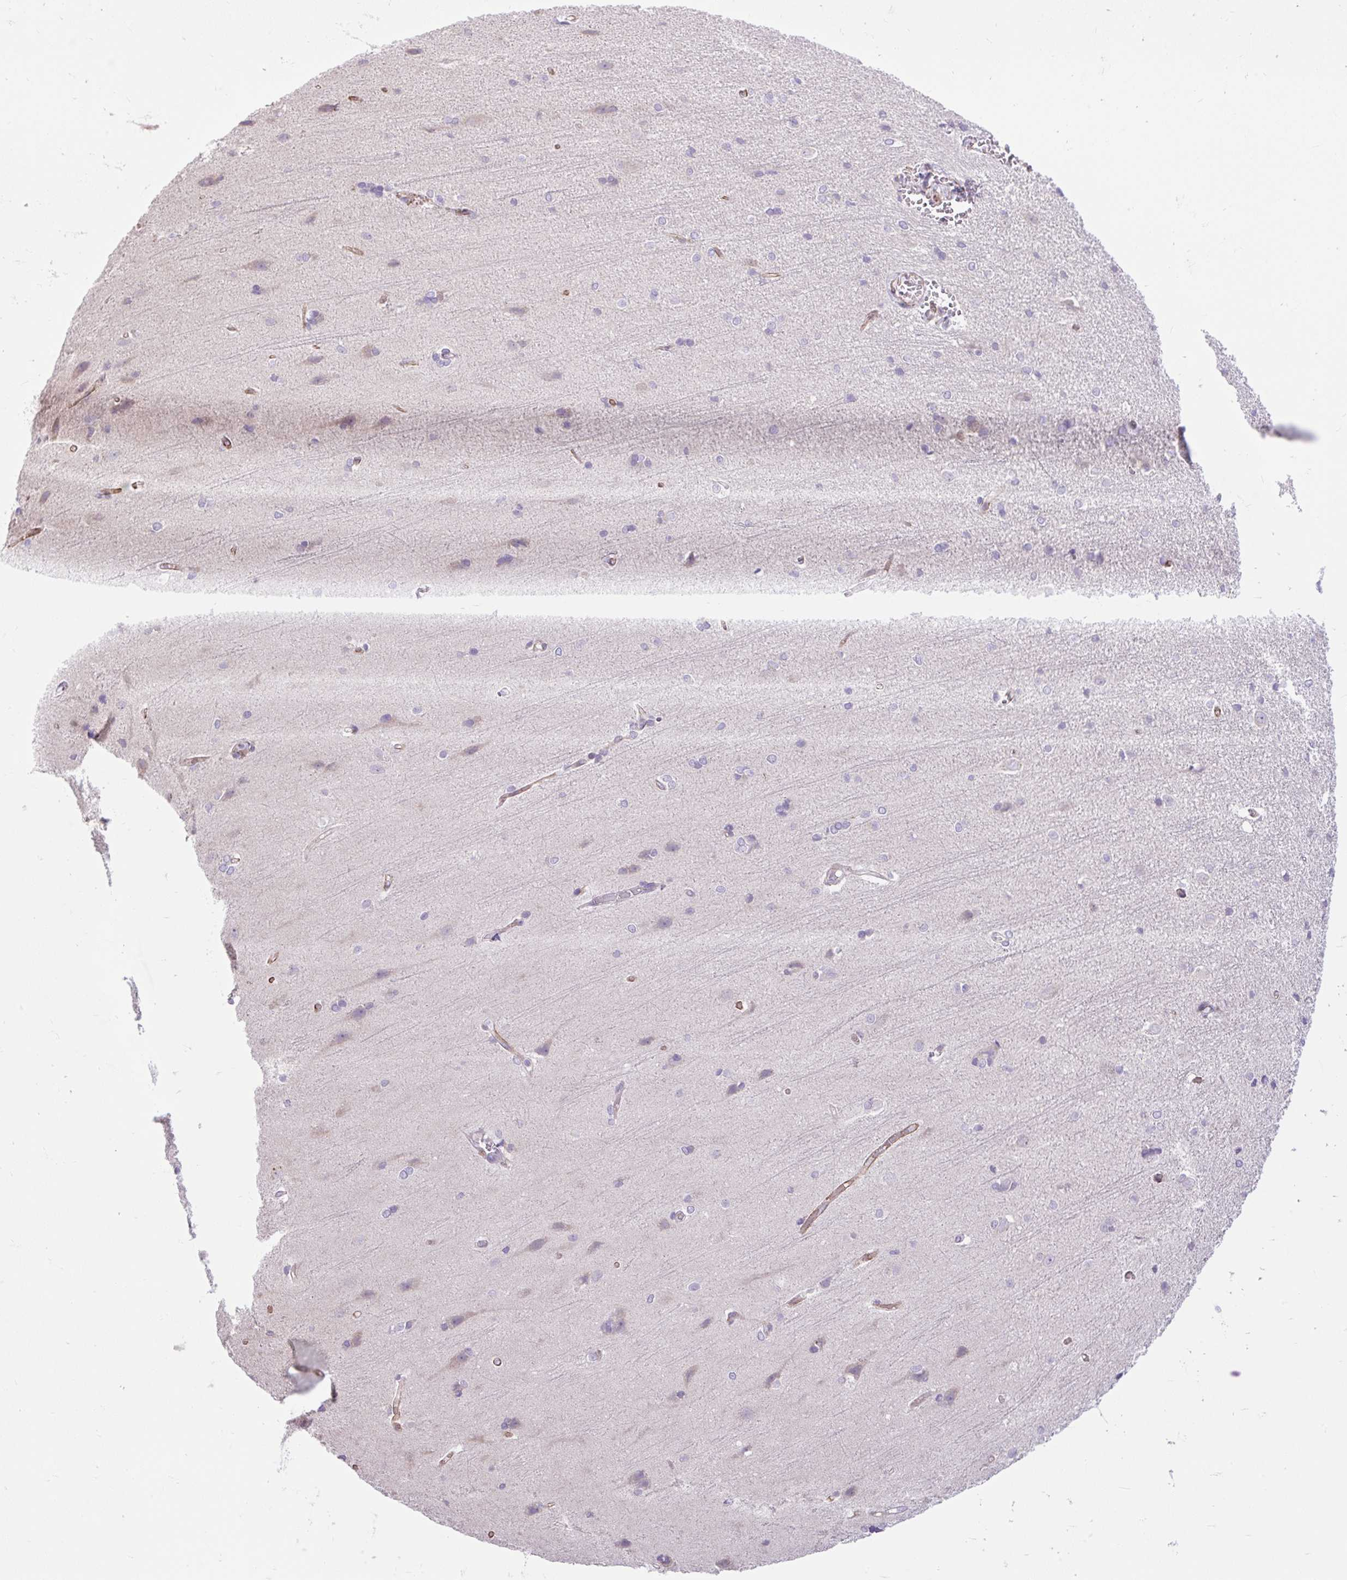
{"staining": {"intensity": "moderate", "quantity": ">75%", "location": "cytoplasmic/membranous"}, "tissue": "cerebral cortex", "cell_type": "Endothelial cells", "image_type": "normal", "snomed": [{"axis": "morphology", "description": "Normal tissue, NOS"}, {"axis": "topography", "description": "Cerebral cortex"}], "caption": "Endothelial cells demonstrate medium levels of moderate cytoplasmic/membranous staining in approximately >75% of cells in unremarkable cerebral cortex. (Stains: DAB (3,3'-diaminobenzidine) in brown, nuclei in blue, Microscopy: brightfield microscopy at high magnification).", "gene": "RNASE10", "patient": {"sex": "male", "age": 37}}